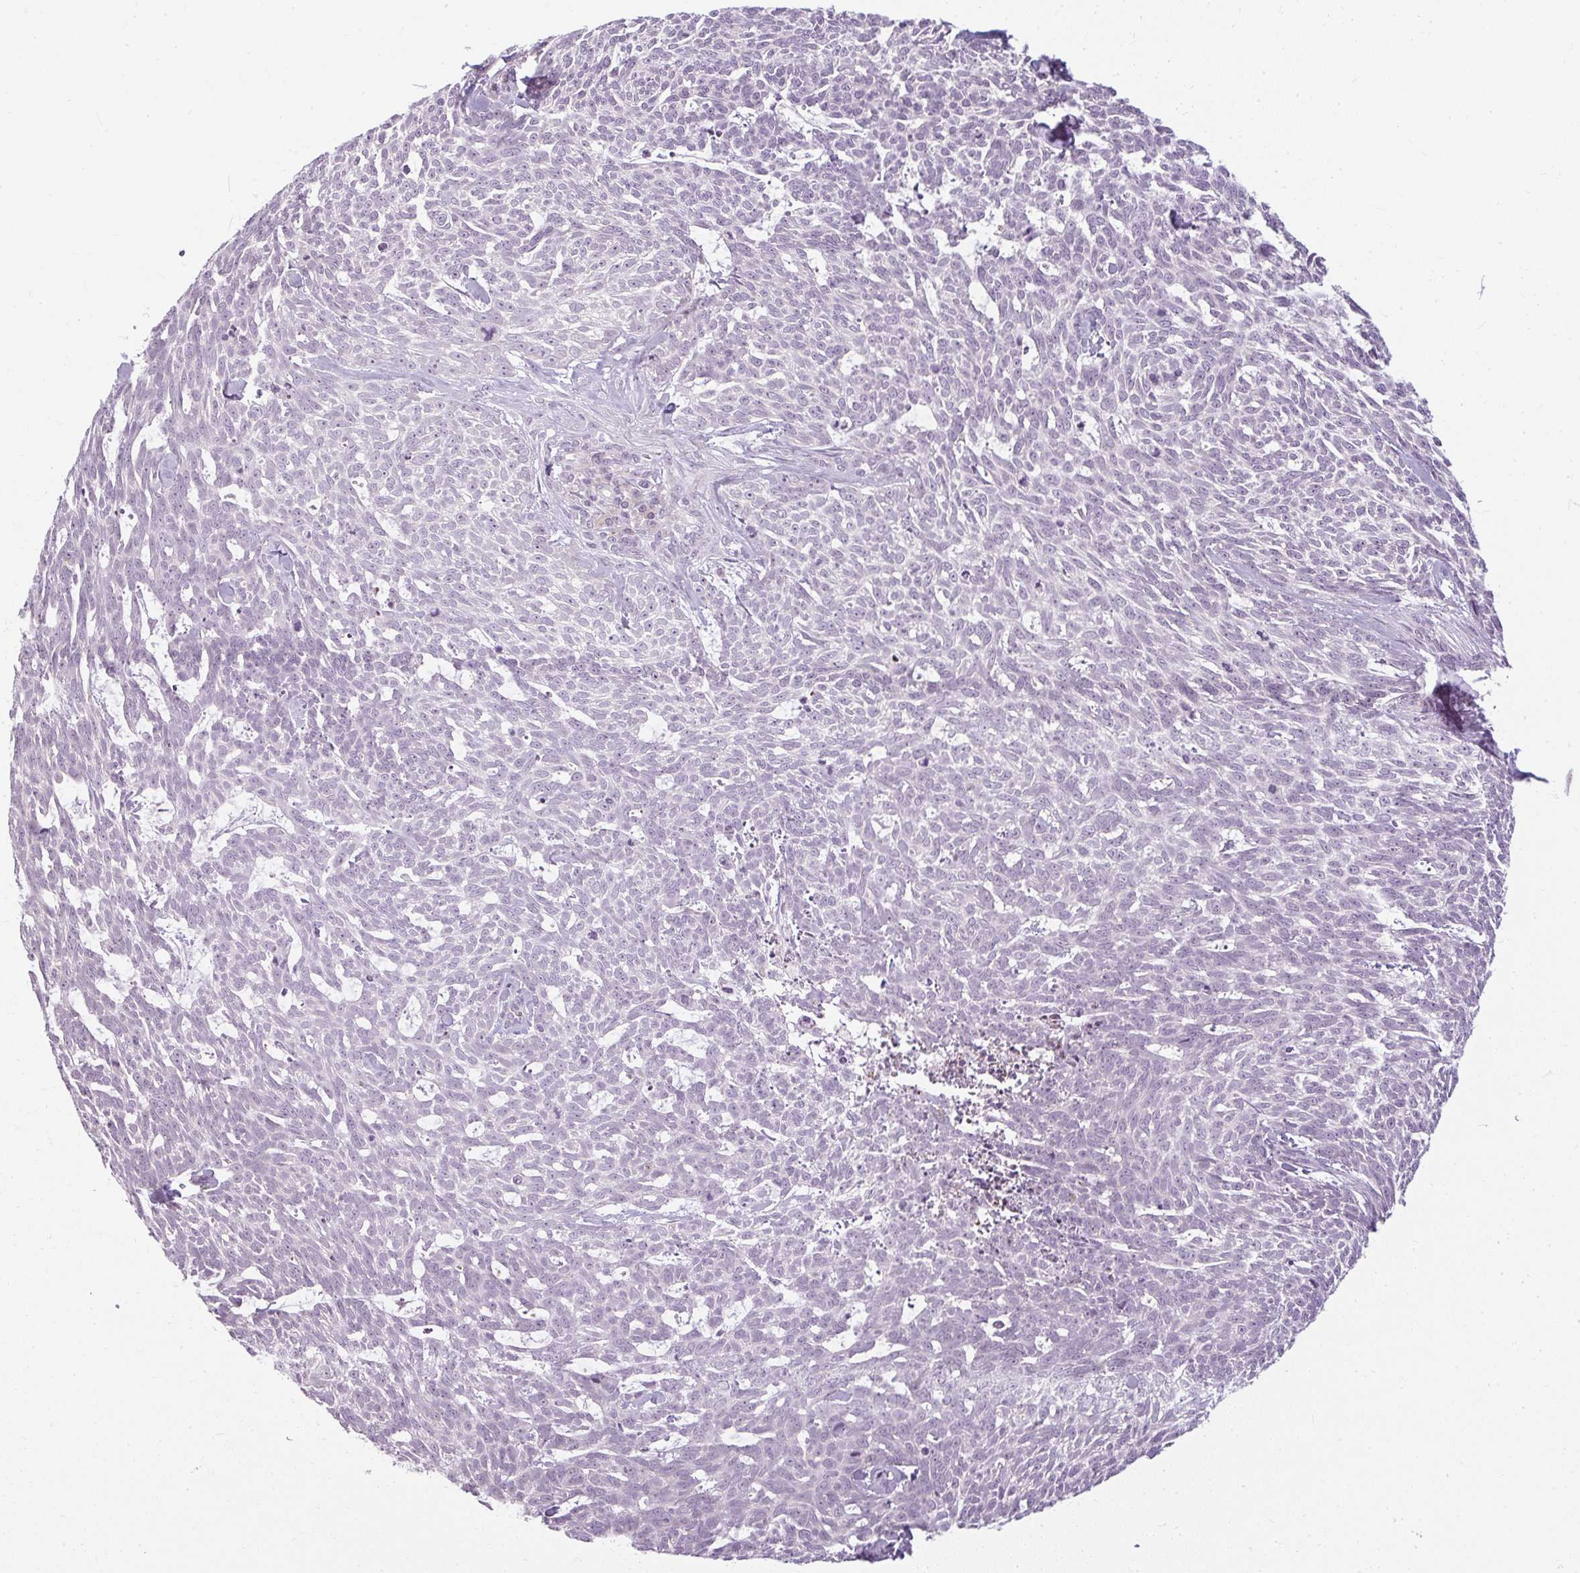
{"staining": {"intensity": "negative", "quantity": "none", "location": "none"}, "tissue": "skin cancer", "cell_type": "Tumor cells", "image_type": "cancer", "snomed": [{"axis": "morphology", "description": "Basal cell carcinoma"}, {"axis": "topography", "description": "Skin"}], "caption": "DAB immunohistochemical staining of human skin cancer displays no significant positivity in tumor cells.", "gene": "ZFYVE26", "patient": {"sex": "female", "age": 93}}